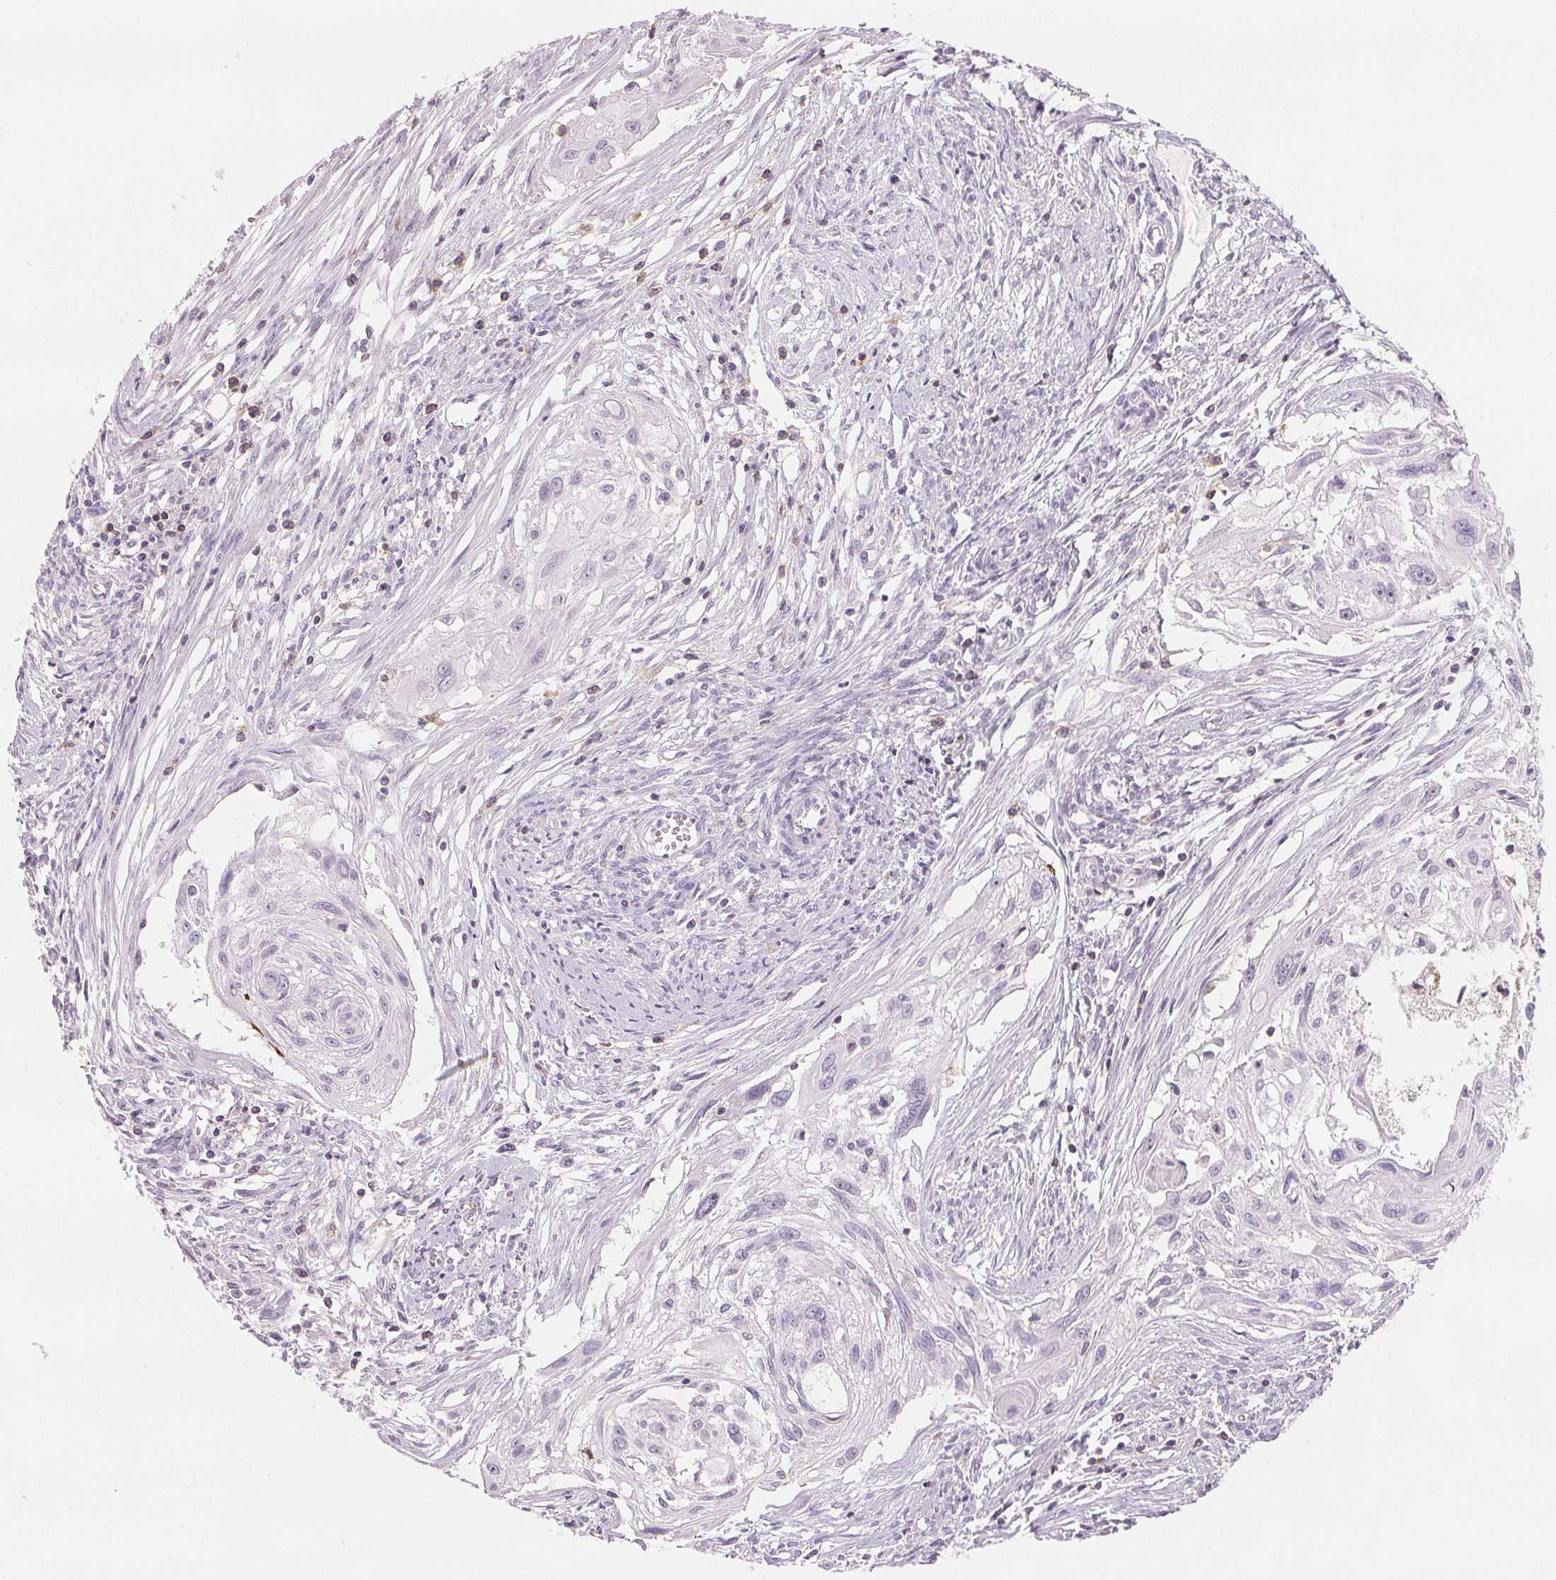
{"staining": {"intensity": "negative", "quantity": "none", "location": "none"}, "tissue": "cervical cancer", "cell_type": "Tumor cells", "image_type": "cancer", "snomed": [{"axis": "morphology", "description": "Squamous cell carcinoma, NOS"}, {"axis": "topography", "description": "Cervix"}], "caption": "Histopathology image shows no protein staining in tumor cells of cervical cancer tissue.", "gene": "CD69", "patient": {"sex": "female", "age": 49}}